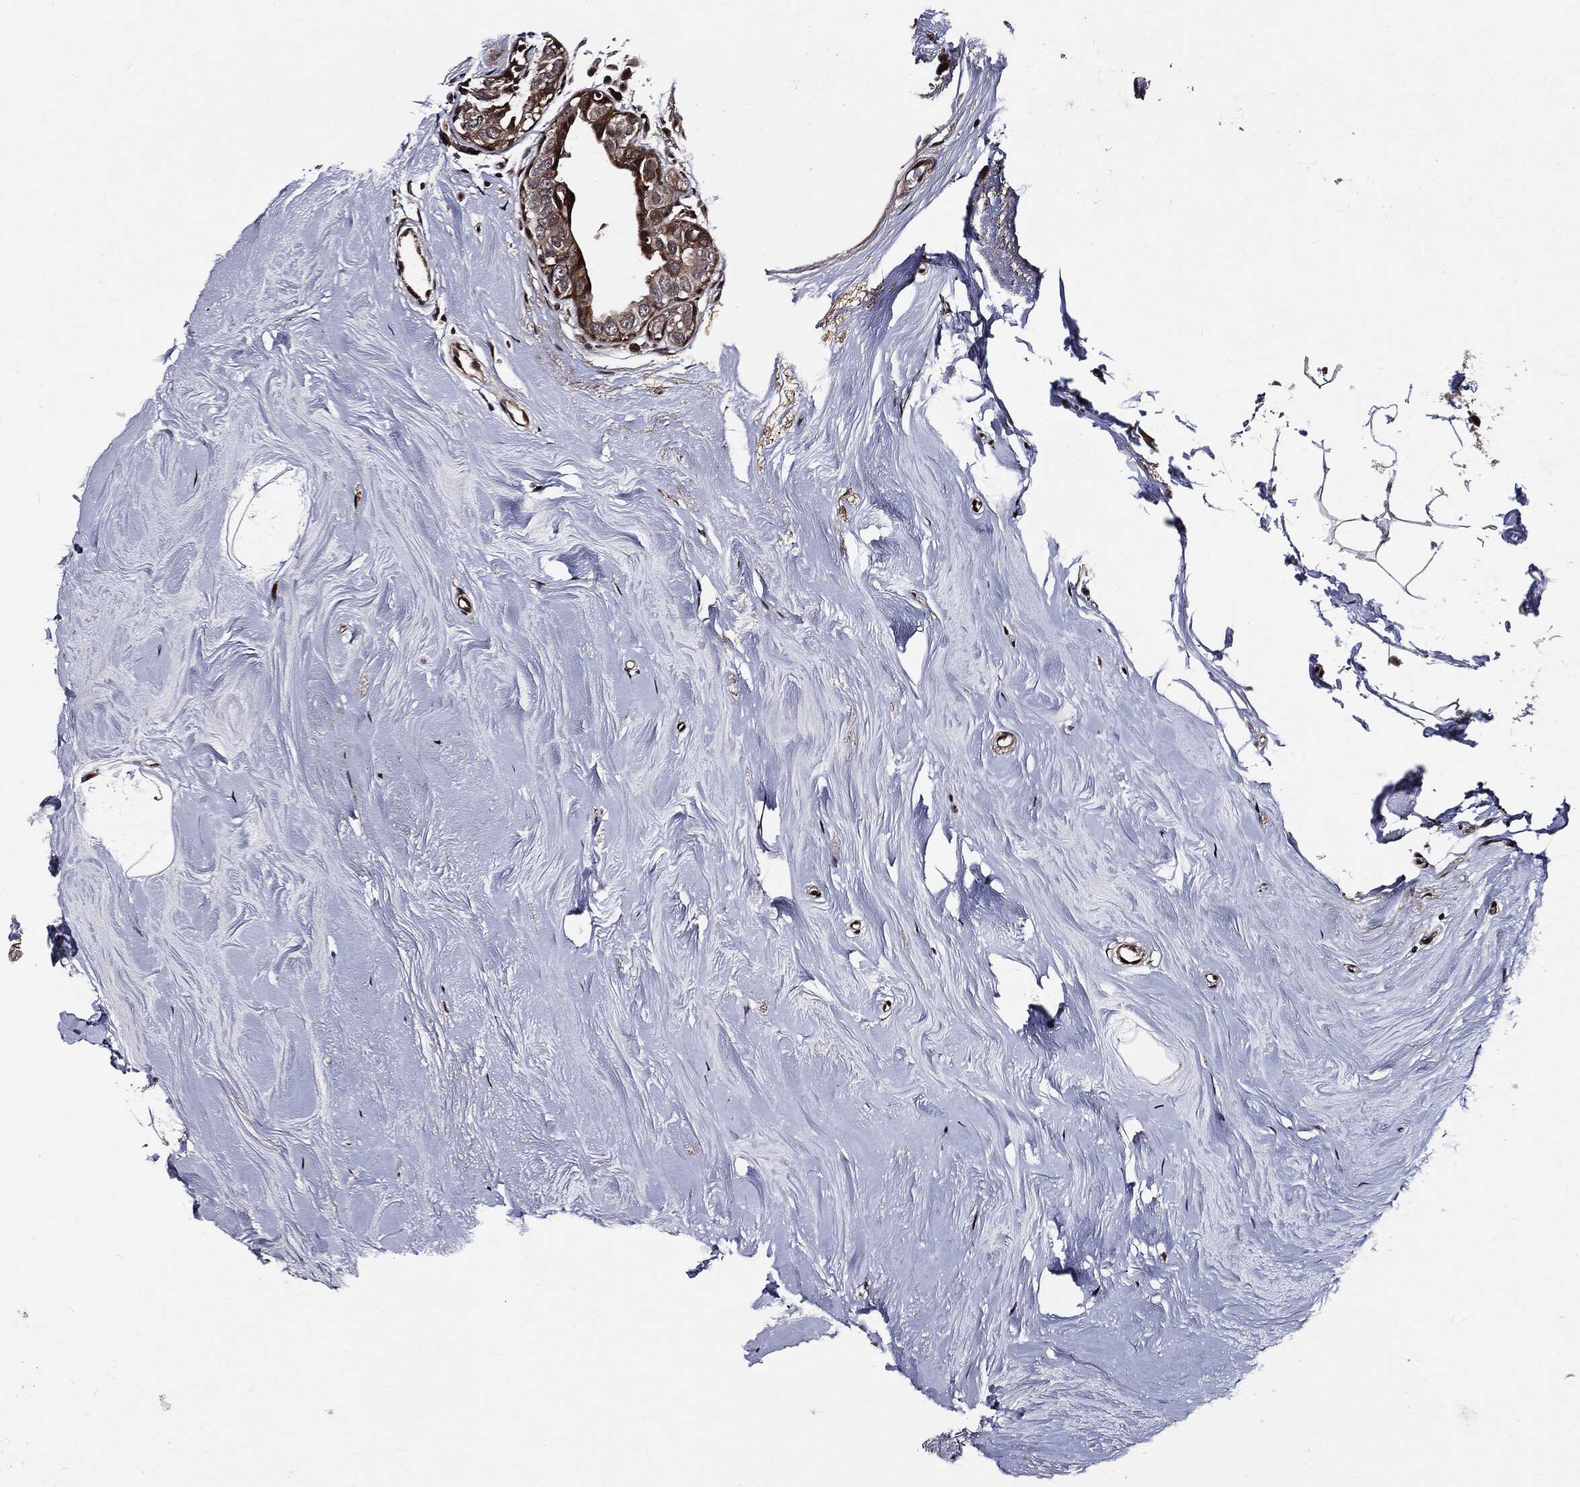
{"staining": {"intensity": "weak", "quantity": ">75%", "location": "cytoplasmic/membranous"}, "tissue": "breast cancer", "cell_type": "Tumor cells", "image_type": "cancer", "snomed": [{"axis": "morphology", "description": "Duct carcinoma"}, {"axis": "topography", "description": "Breast"}], "caption": "Protein expression analysis of human breast intraductal carcinoma reveals weak cytoplasmic/membranous positivity in approximately >75% of tumor cells.", "gene": "SMAD4", "patient": {"sex": "female", "age": 55}}